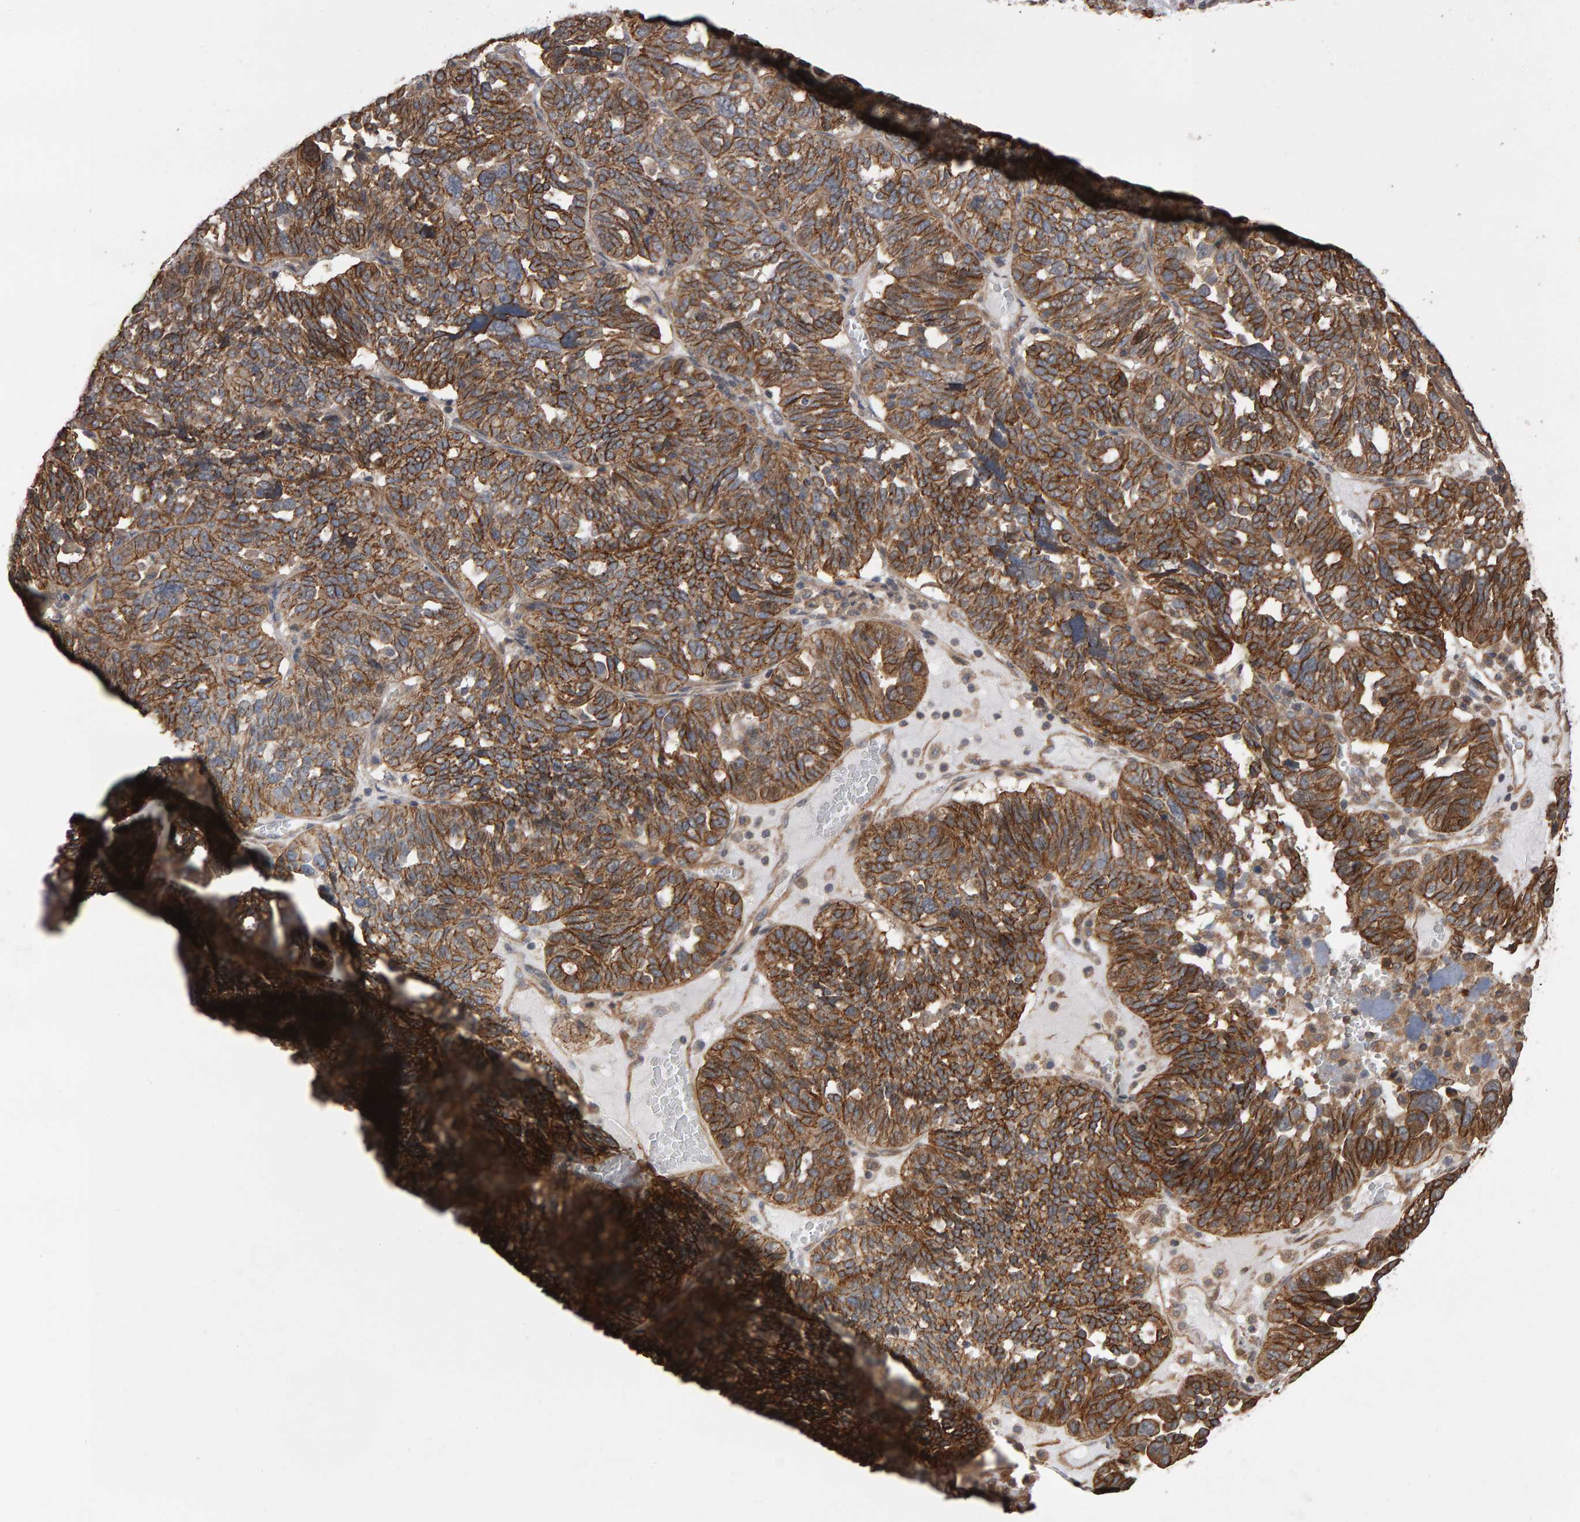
{"staining": {"intensity": "strong", "quantity": ">75%", "location": "cytoplasmic/membranous"}, "tissue": "ovarian cancer", "cell_type": "Tumor cells", "image_type": "cancer", "snomed": [{"axis": "morphology", "description": "Cystadenocarcinoma, serous, NOS"}, {"axis": "topography", "description": "Ovary"}], "caption": "Immunohistochemistry (IHC) micrograph of neoplastic tissue: human ovarian cancer (serous cystadenocarcinoma) stained using immunohistochemistry (IHC) displays high levels of strong protein expression localized specifically in the cytoplasmic/membranous of tumor cells, appearing as a cytoplasmic/membranous brown color.", "gene": "SCRIB", "patient": {"sex": "female", "age": 59}}